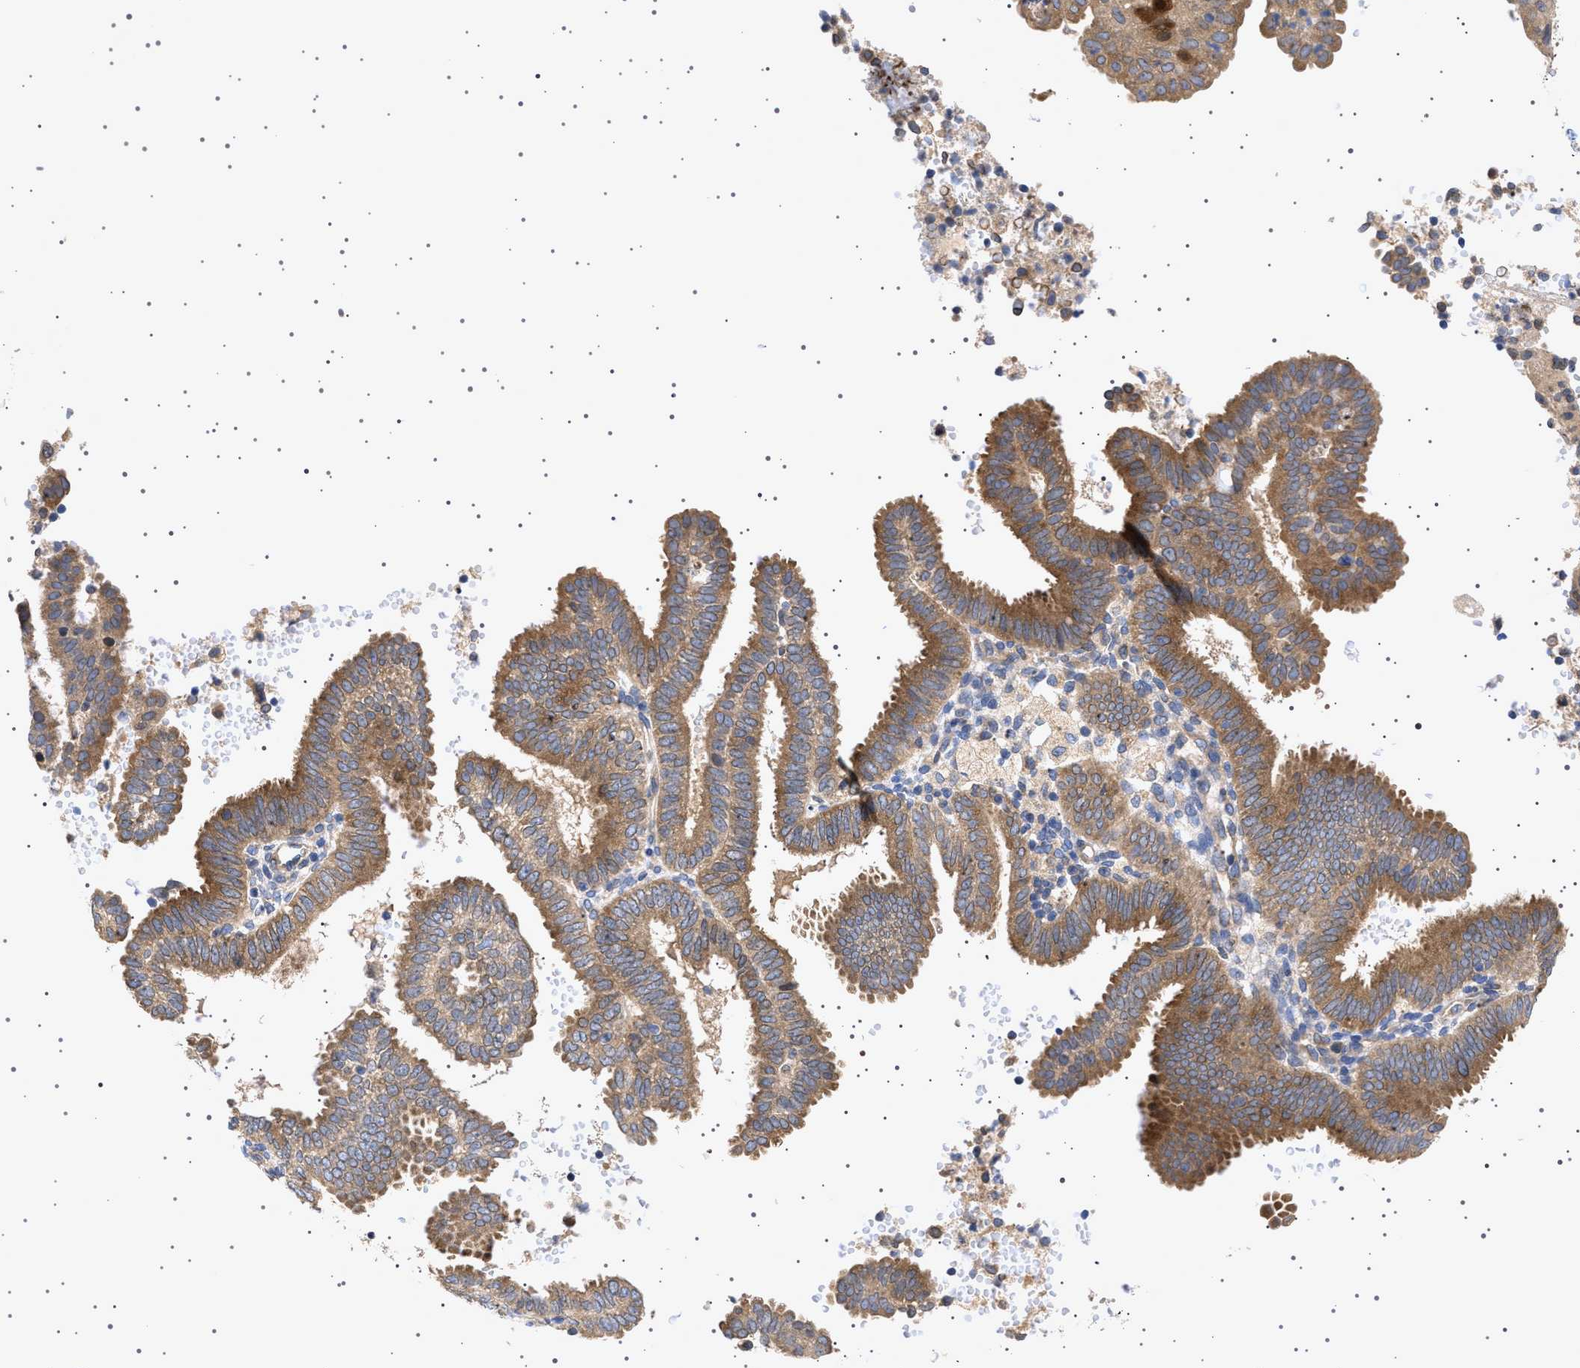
{"staining": {"intensity": "moderate", "quantity": ">75%", "location": "cytoplasmic/membranous"}, "tissue": "endometrial cancer", "cell_type": "Tumor cells", "image_type": "cancer", "snomed": [{"axis": "morphology", "description": "Adenocarcinoma, NOS"}, {"axis": "topography", "description": "Endometrium"}], "caption": "Immunohistochemistry (IHC) (DAB) staining of adenocarcinoma (endometrial) displays moderate cytoplasmic/membranous protein expression in approximately >75% of tumor cells.", "gene": "NUP93", "patient": {"sex": "female", "age": 58}}